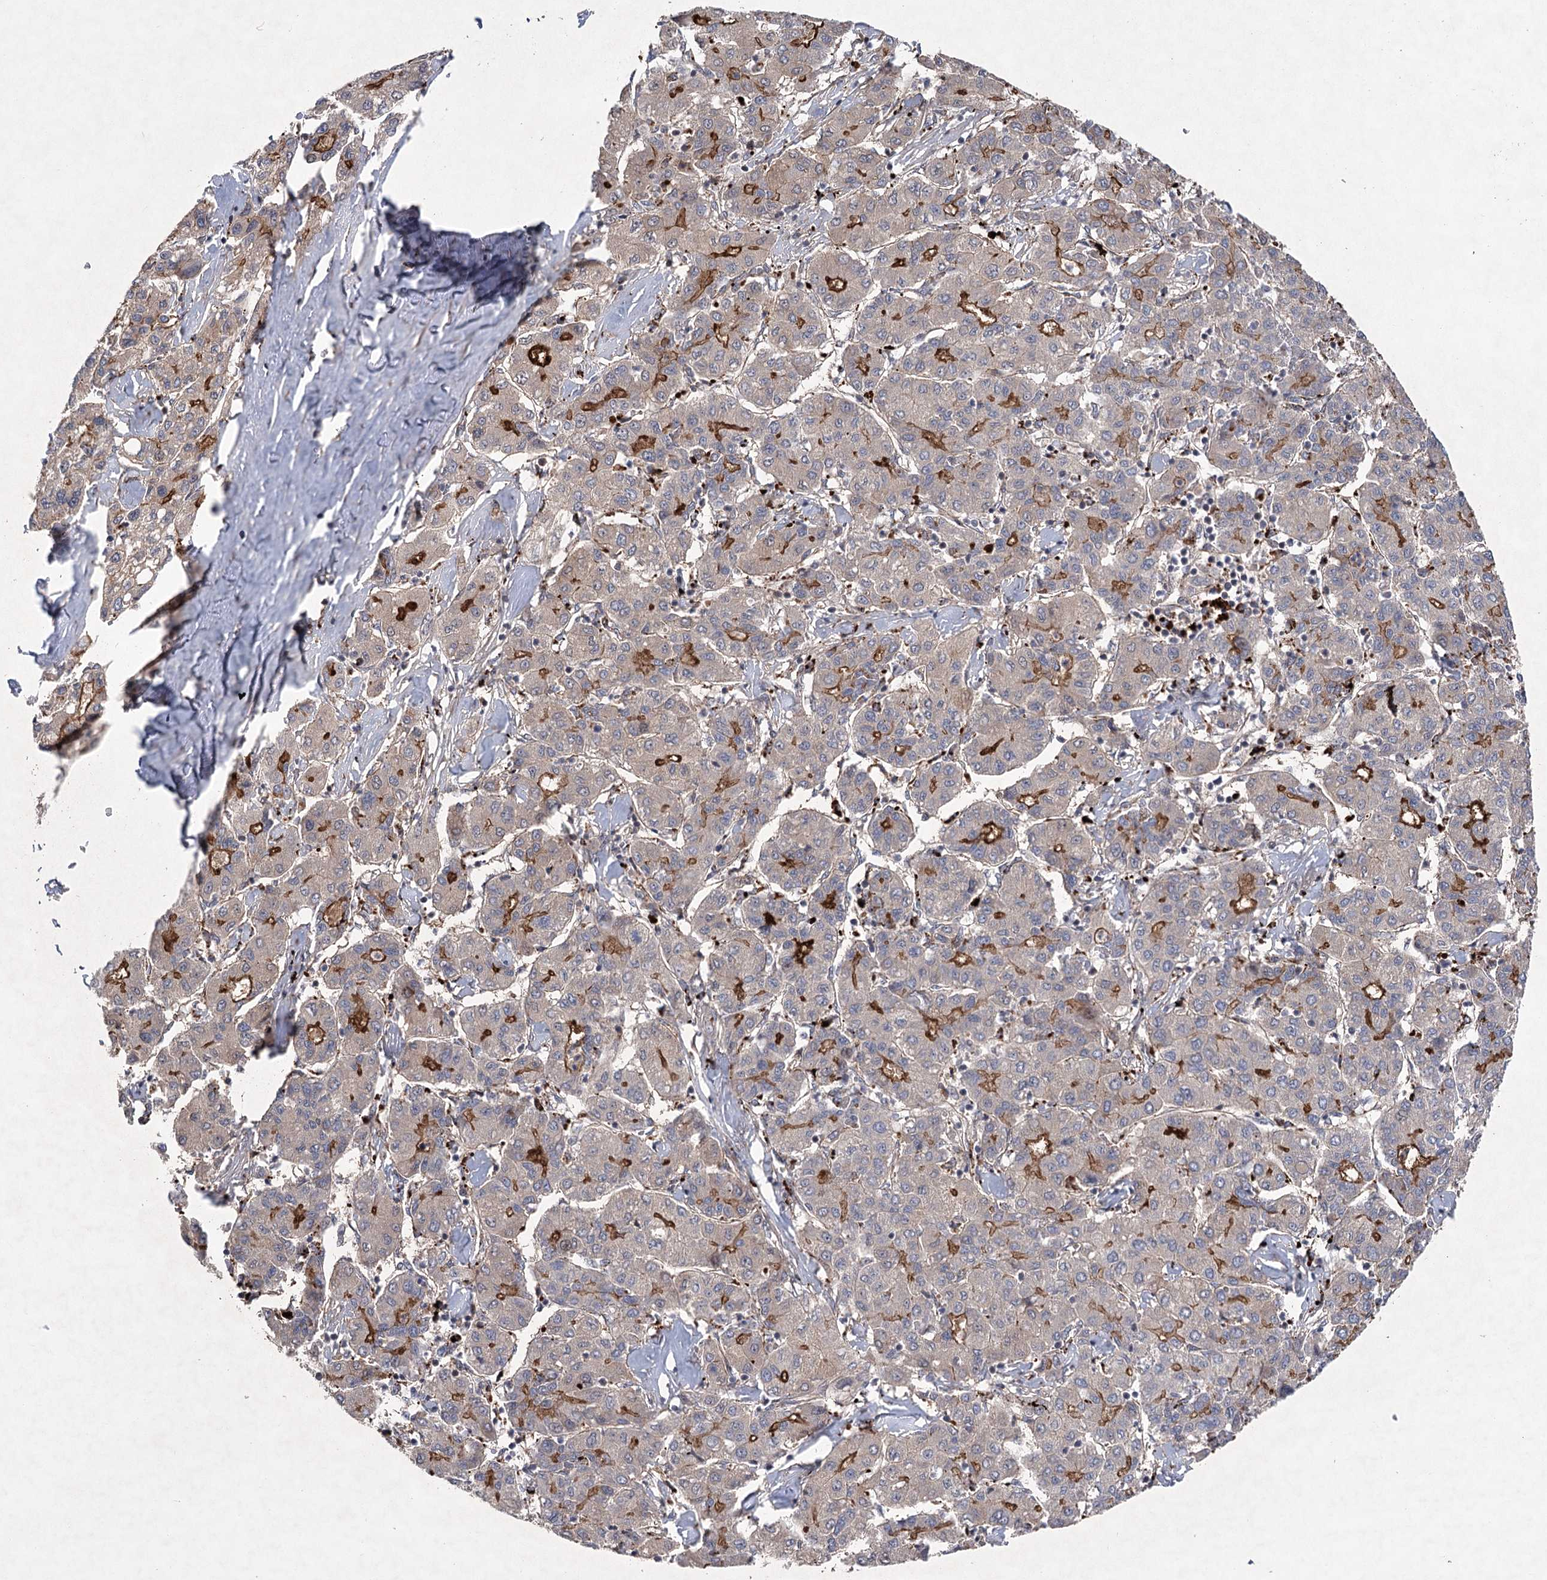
{"staining": {"intensity": "moderate", "quantity": "25%-75%", "location": "cytoplasmic/membranous"}, "tissue": "liver cancer", "cell_type": "Tumor cells", "image_type": "cancer", "snomed": [{"axis": "morphology", "description": "Carcinoma, Hepatocellular, NOS"}, {"axis": "topography", "description": "Liver"}], "caption": "Tumor cells exhibit moderate cytoplasmic/membranous expression in about 25%-75% of cells in liver cancer.", "gene": "METTL24", "patient": {"sex": "male", "age": 65}}